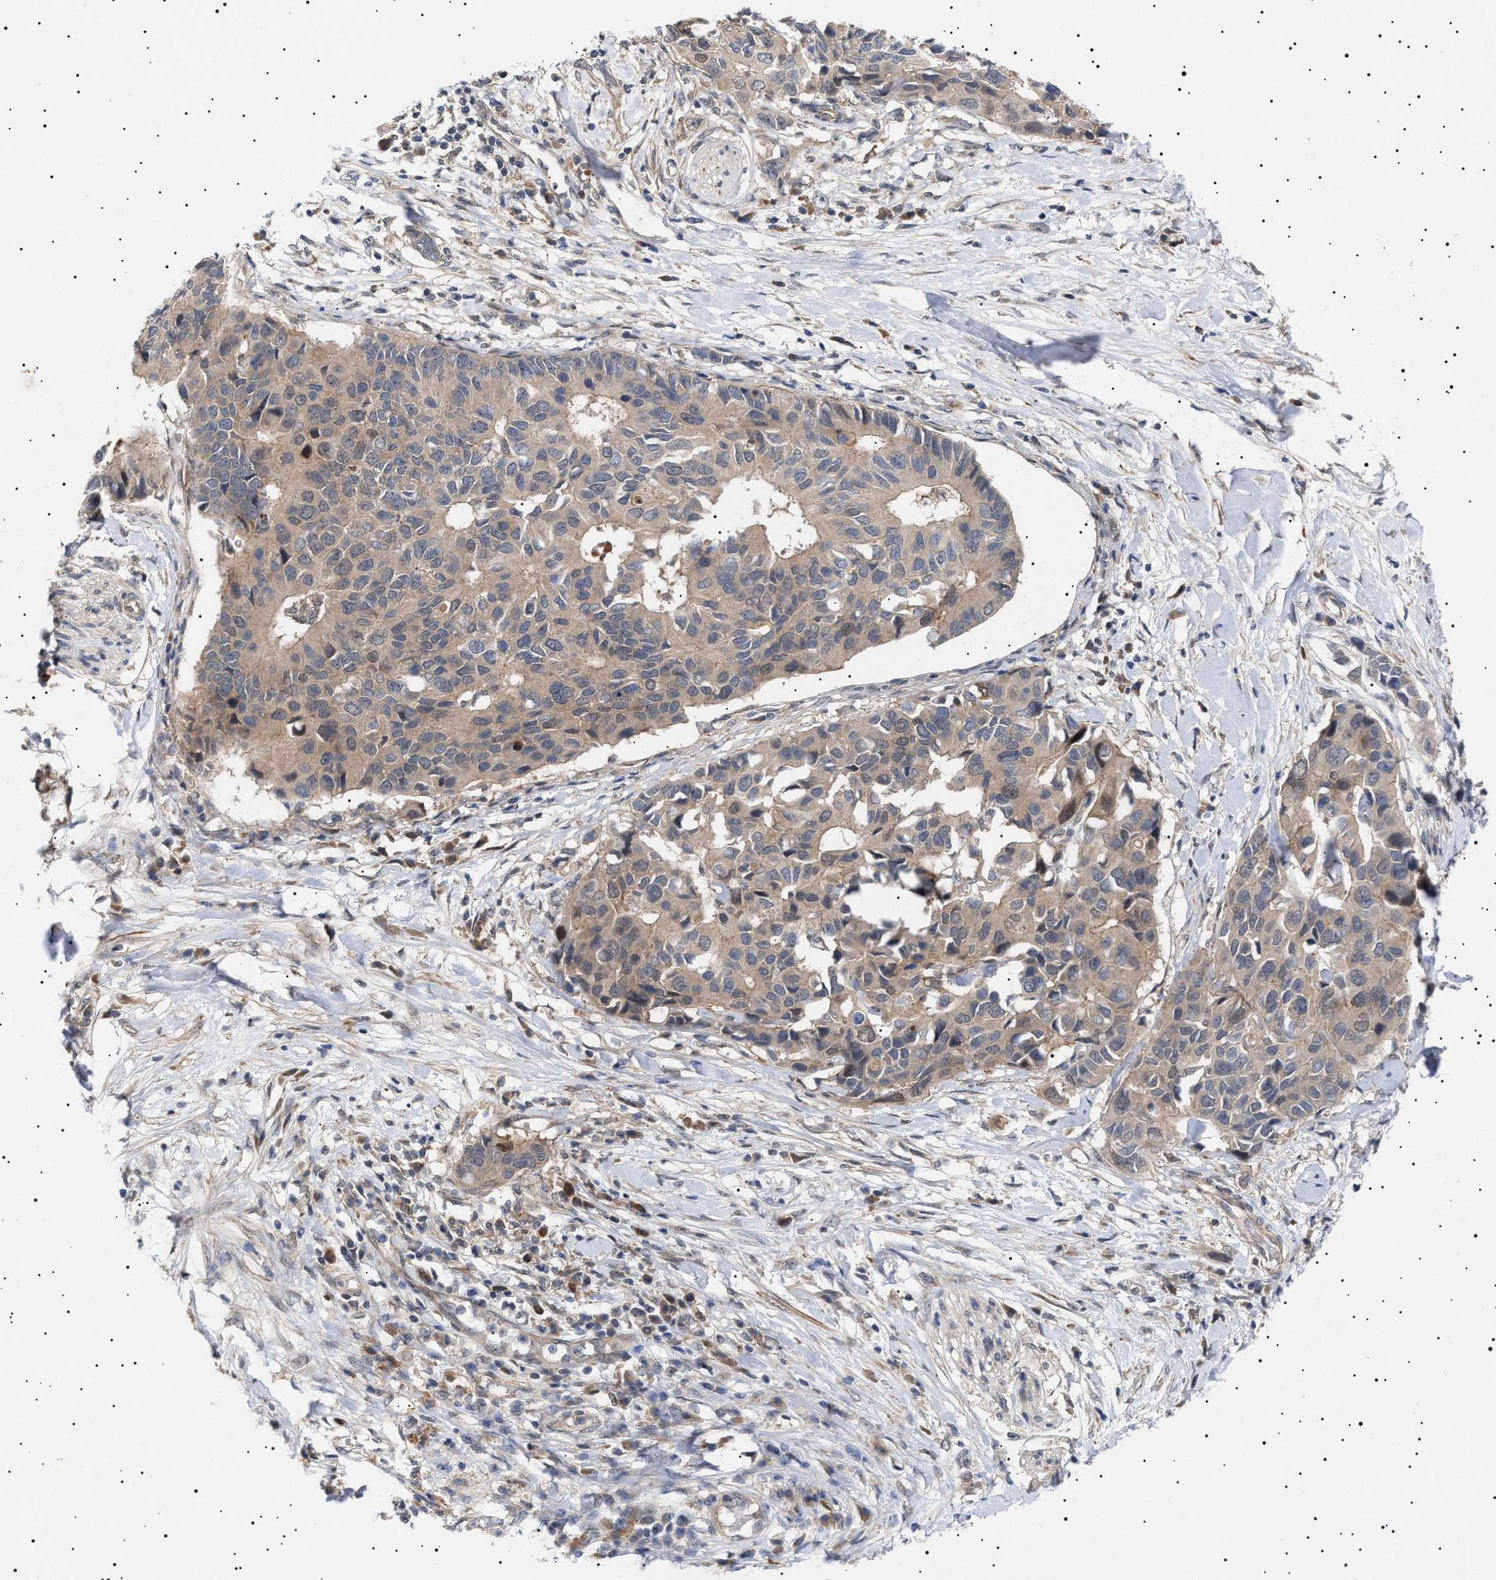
{"staining": {"intensity": "weak", "quantity": ">75%", "location": "cytoplasmic/membranous"}, "tissue": "pancreatic cancer", "cell_type": "Tumor cells", "image_type": "cancer", "snomed": [{"axis": "morphology", "description": "Adenocarcinoma, NOS"}, {"axis": "topography", "description": "Pancreas"}], "caption": "Protein analysis of pancreatic cancer tissue shows weak cytoplasmic/membranous staining in approximately >75% of tumor cells.", "gene": "NPLOC4", "patient": {"sex": "female", "age": 56}}